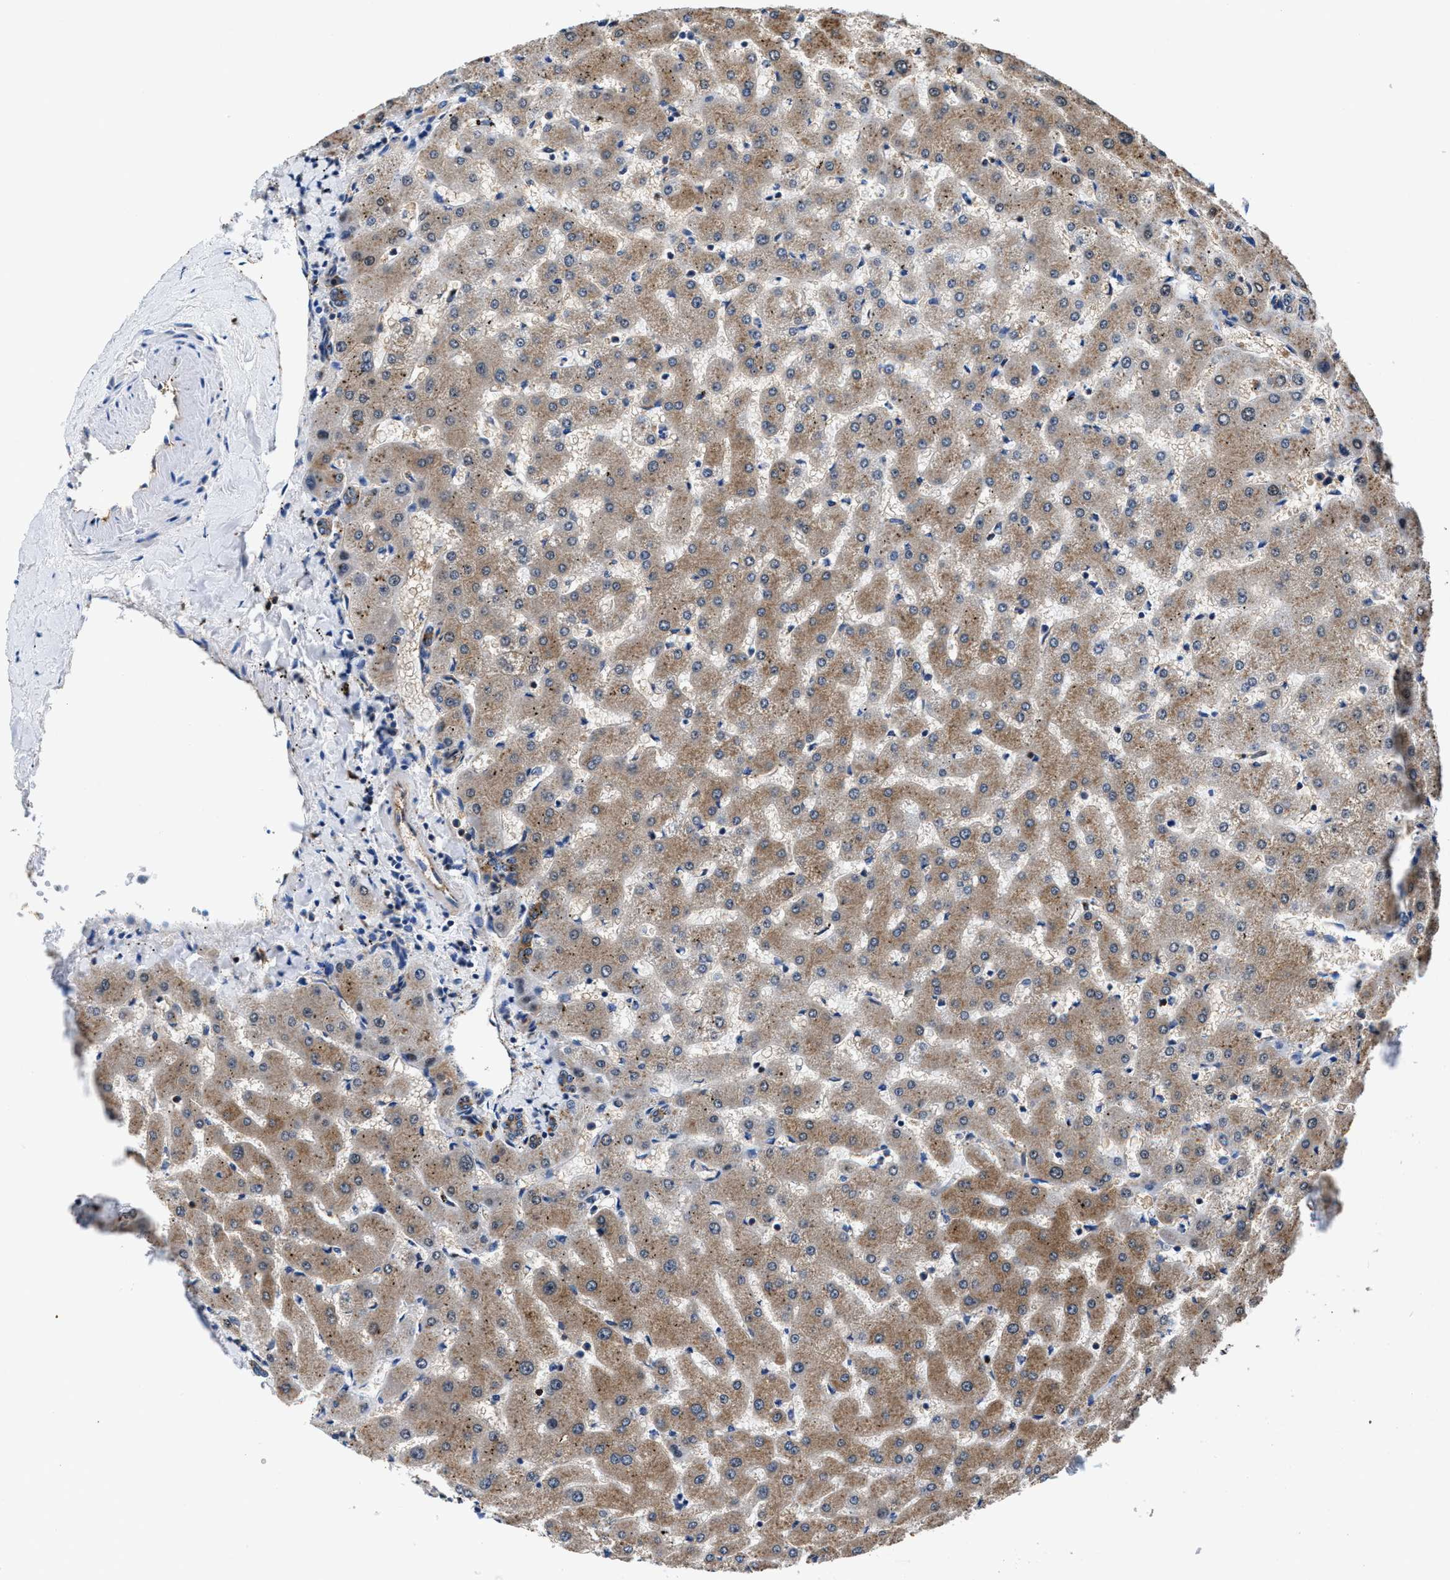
{"staining": {"intensity": "moderate", "quantity": ">75%", "location": "cytoplasmic/membranous"}, "tissue": "liver", "cell_type": "Cholangiocytes", "image_type": "normal", "snomed": [{"axis": "morphology", "description": "Normal tissue, NOS"}, {"axis": "topography", "description": "Liver"}], "caption": "Immunohistochemistry image of unremarkable liver: liver stained using IHC demonstrates medium levels of moderate protein expression localized specifically in the cytoplasmic/membranous of cholangiocytes, appearing as a cytoplasmic/membranous brown color.", "gene": "PPP1R9B", "patient": {"sex": "female", "age": 63}}